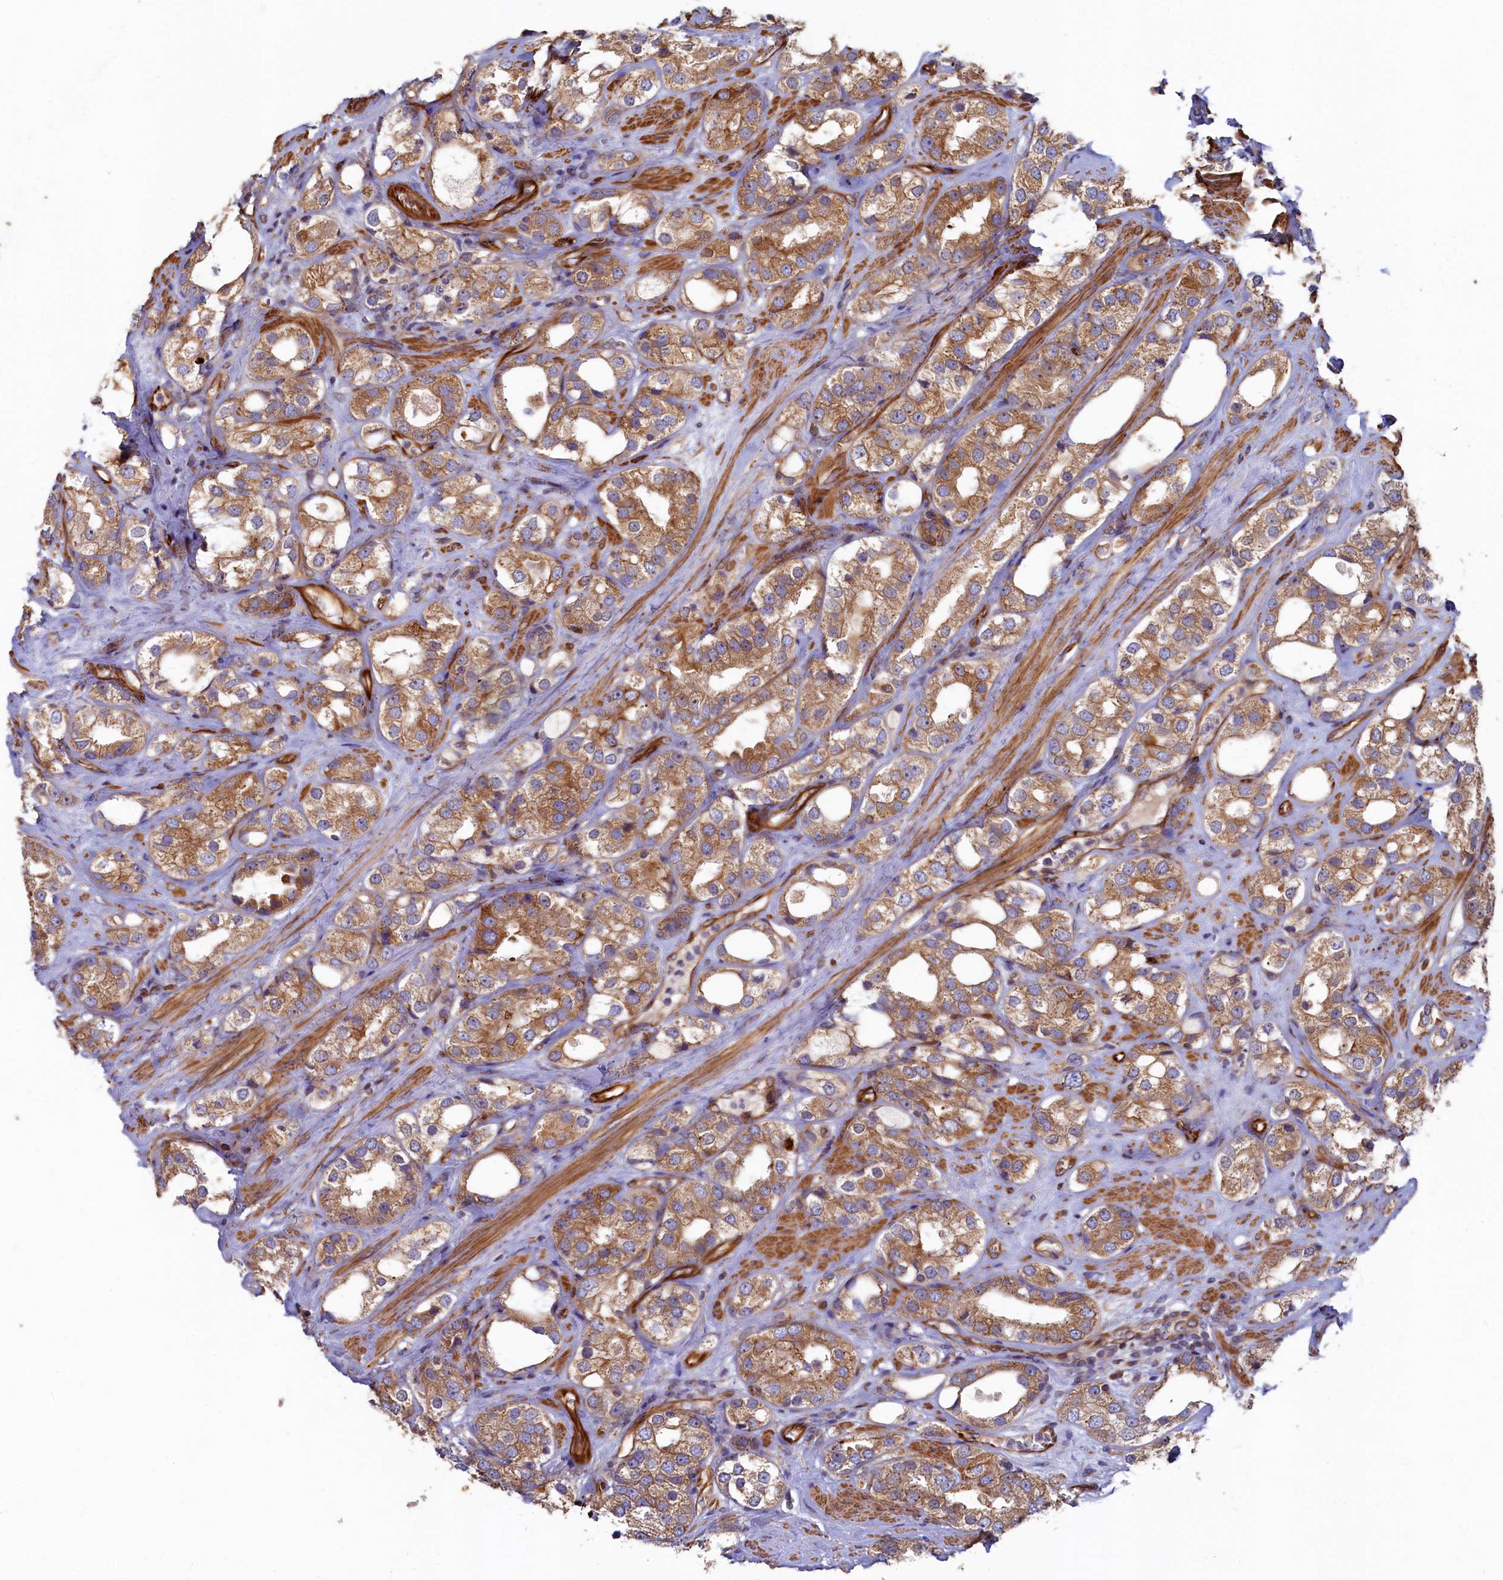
{"staining": {"intensity": "moderate", "quantity": ">75%", "location": "cytoplasmic/membranous"}, "tissue": "prostate cancer", "cell_type": "Tumor cells", "image_type": "cancer", "snomed": [{"axis": "morphology", "description": "Adenocarcinoma, NOS"}, {"axis": "topography", "description": "Prostate"}], "caption": "About >75% of tumor cells in adenocarcinoma (prostate) show moderate cytoplasmic/membranous protein positivity as visualized by brown immunohistochemical staining.", "gene": "LRRC57", "patient": {"sex": "male", "age": 79}}